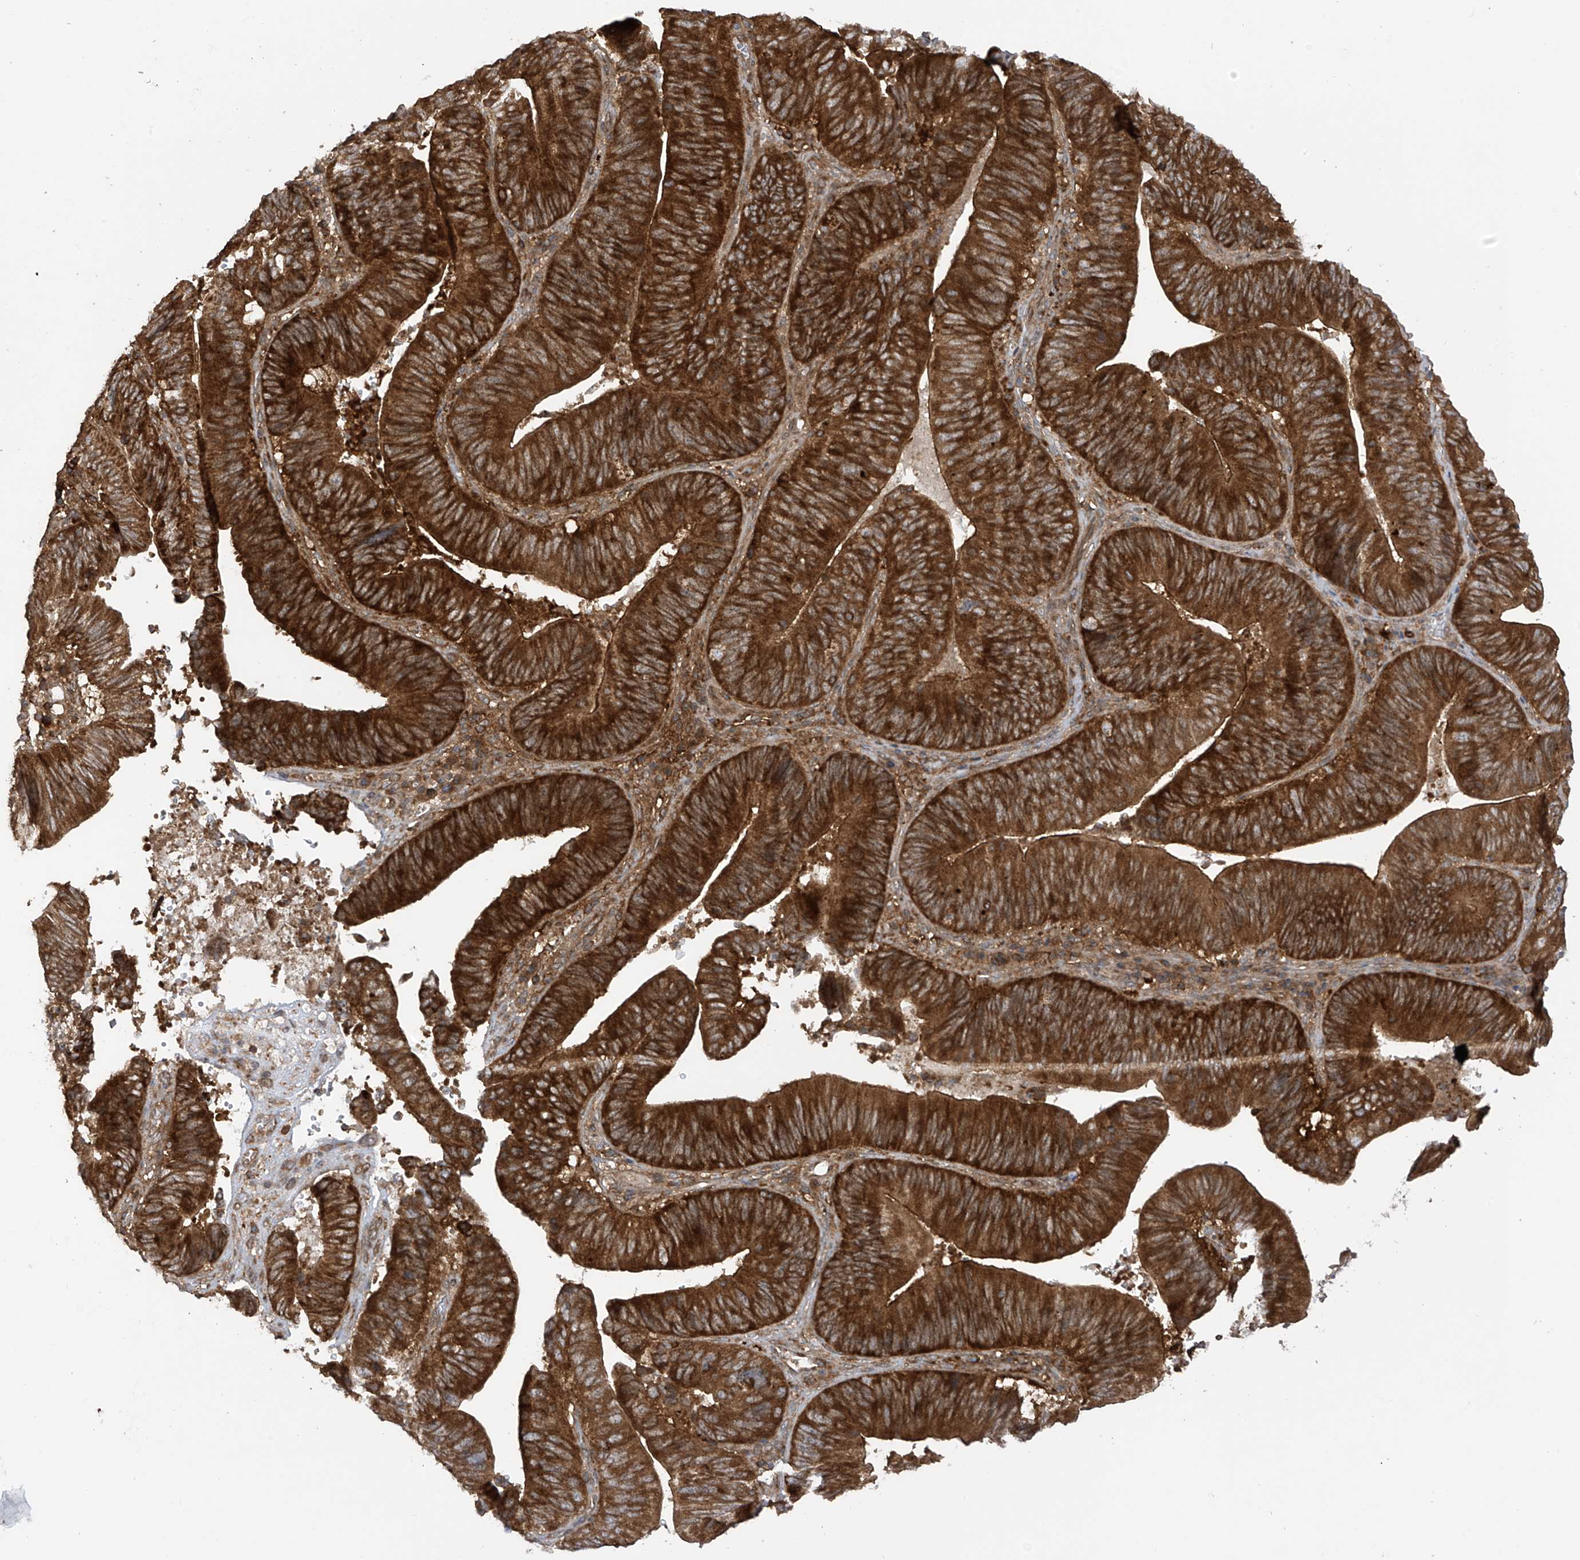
{"staining": {"intensity": "strong", "quantity": ">75%", "location": "cytoplasmic/membranous"}, "tissue": "pancreatic cancer", "cell_type": "Tumor cells", "image_type": "cancer", "snomed": [{"axis": "morphology", "description": "Adenocarcinoma, NOS"}, {"axis": "topography", "description": "Pancreas"}], "caption": "The immunohistochemical stain shows strong cytoplasmic/membranous staining in tumor cells of pancreatic cancer tissue.", "gene": "REPS1", "patient": {"sex": "male", "age": 63}}